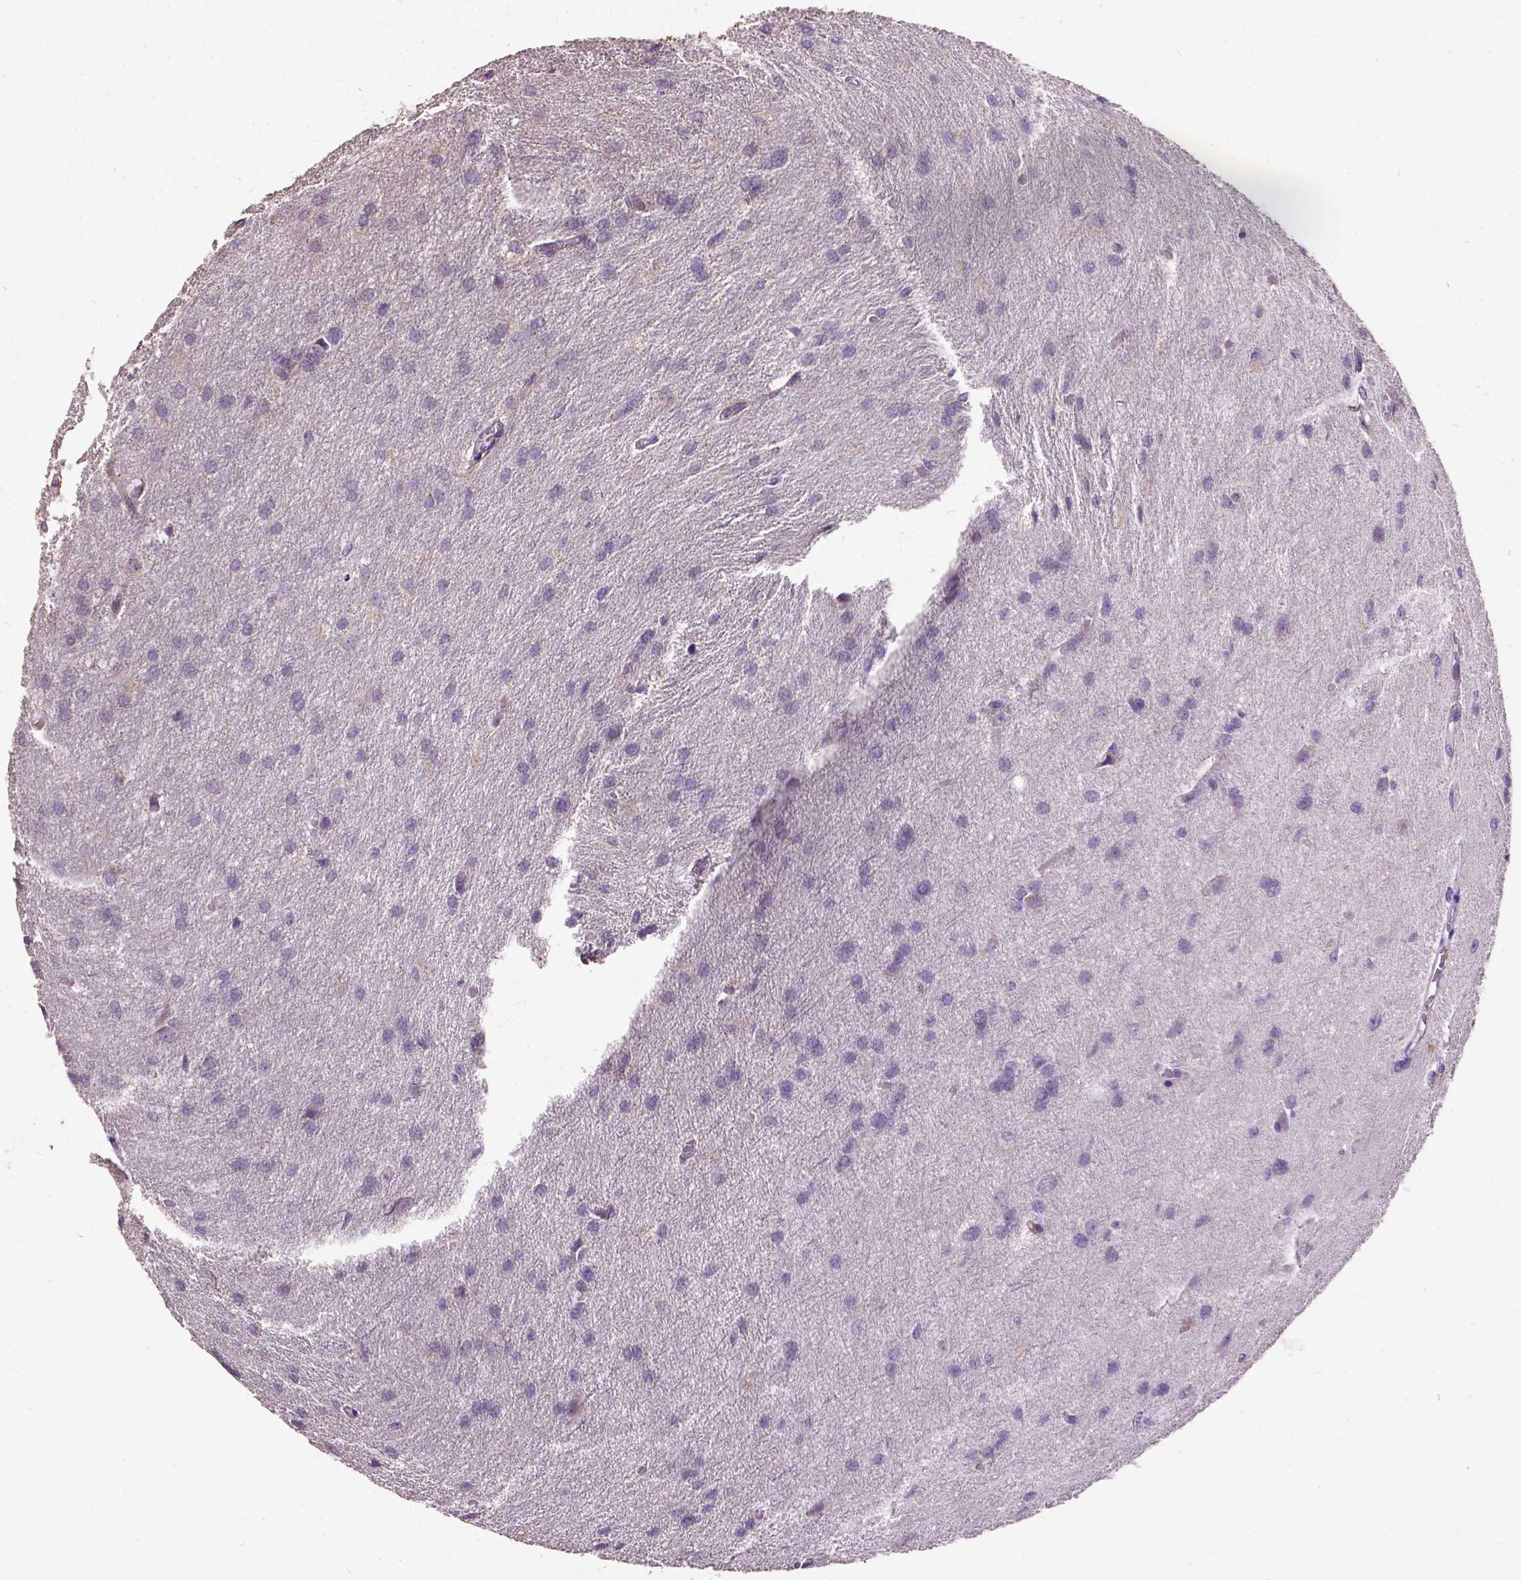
{"staining": {"intensity": "negative", "quantity": "none", "location": "none"}, "tissue": "glioma", "cell_type": "Tumor cells", "image_type": "cancer", "snomed": [{"axis": "morphology", "description": "Glioma, malignant, High grade"}, {"axis": "topography", "description": "Brain"}], "caption": "DAB (3,3'-diaminobenzidine) immunohistochemical staining of glioma demonstrates no significant positivity in tumor cells. Brightfield microscopy of immunohistochemistry (IHC) stained with DAB (brown) and hematoxylin (blue), captured at high magnification.", "gene": "DQX1", "patient": {"sex": "male", "age": 68}}